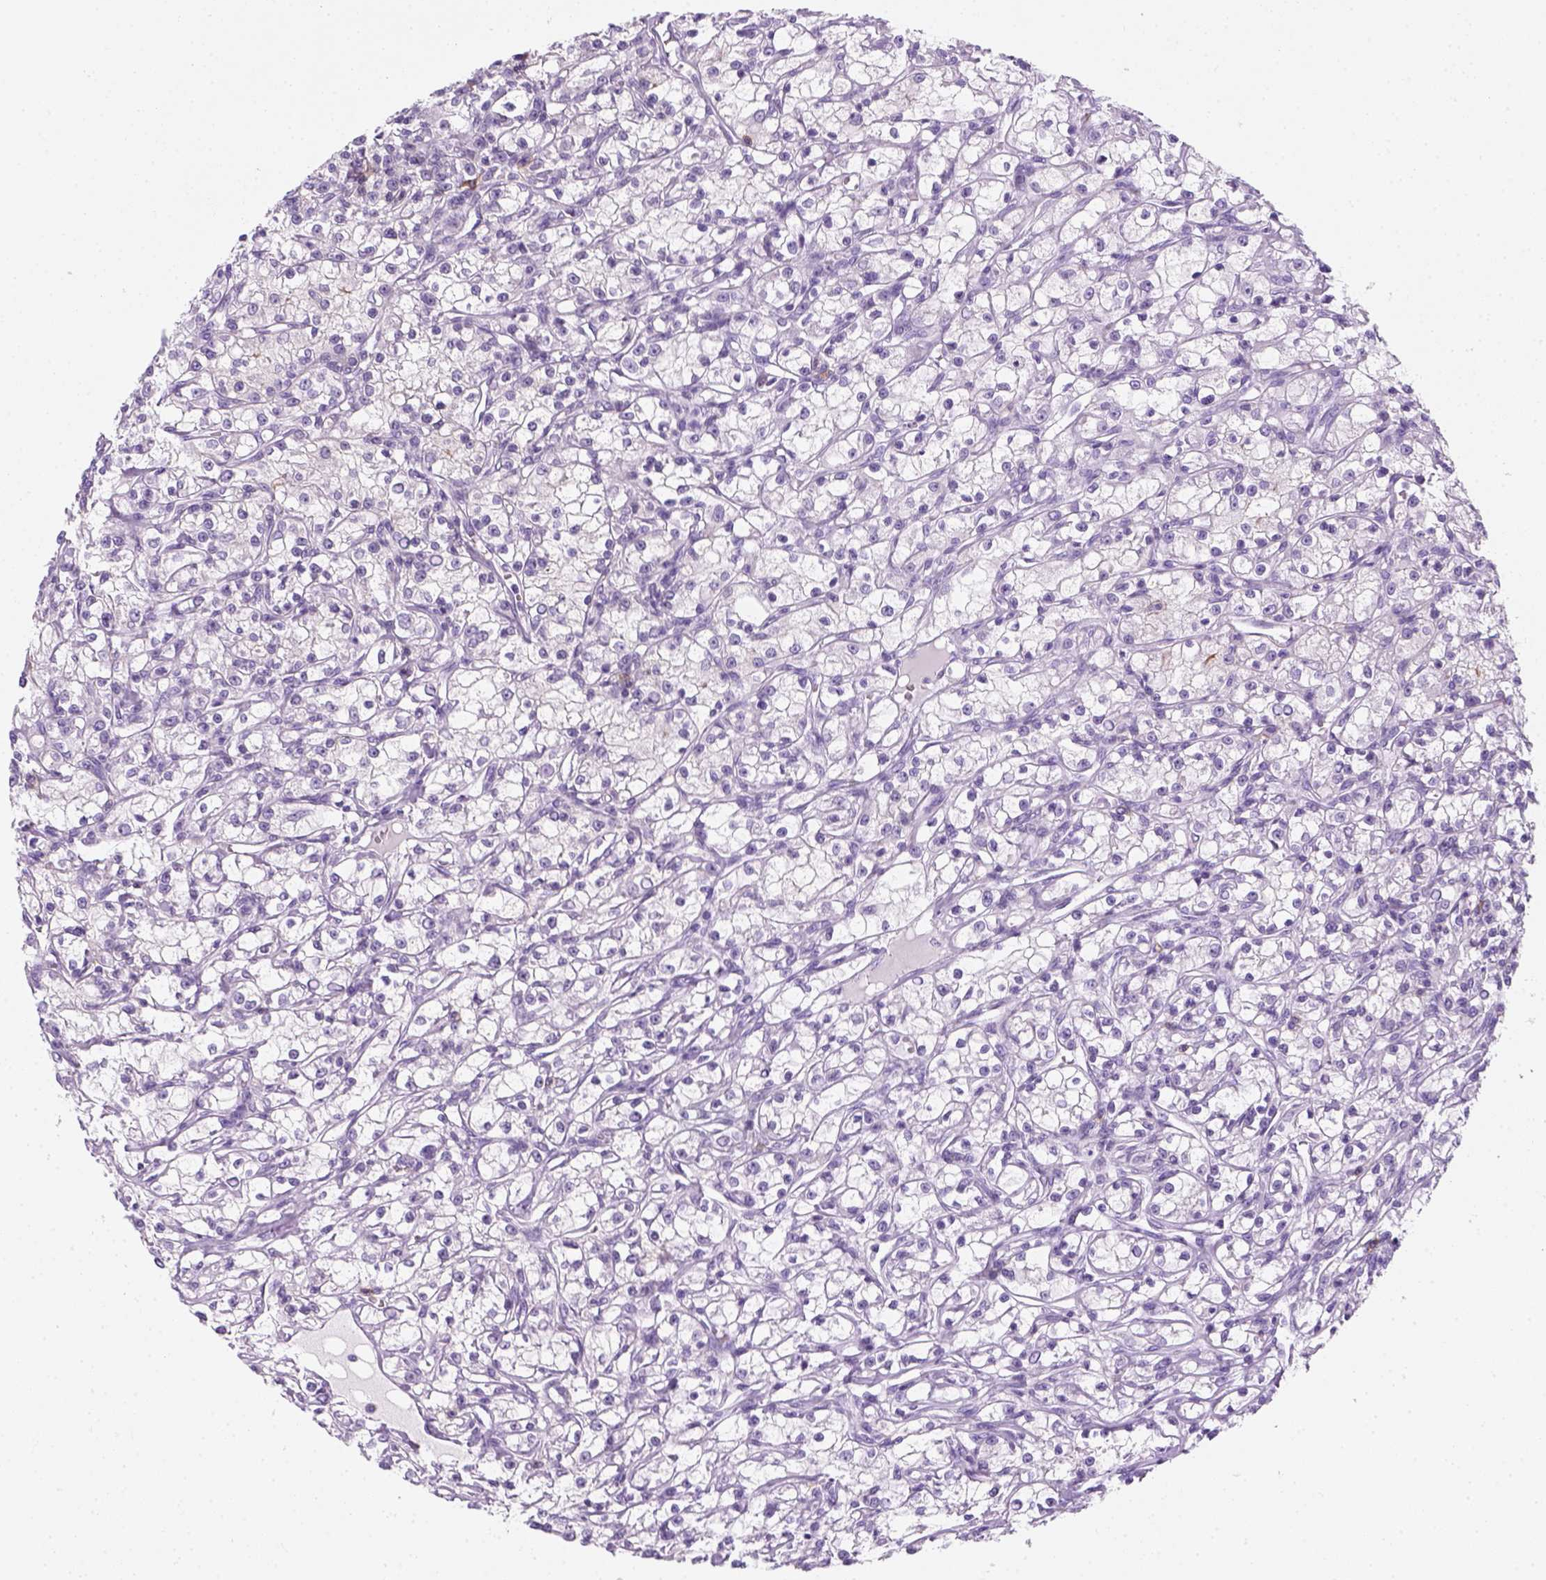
{"staining": {"intensity": "negative", "quantity": "none", "location": "none"}, "tissue": "renal cancer", "cell_type": "Tumor cells", "image_type": "cancer", "snomed": [{"axis": "morphology", "description": "Adenocarcinoma, NOS"}, {"axis": "topography", "description": "Kidney"}], "caption": "Tumor cells show no significant protein positivity in adenocarcinoma (renal). (IHC, brightfield microscopy, high magnification).", "gene": "AQP3", "patient": {"sex": "female", "age": 59}}